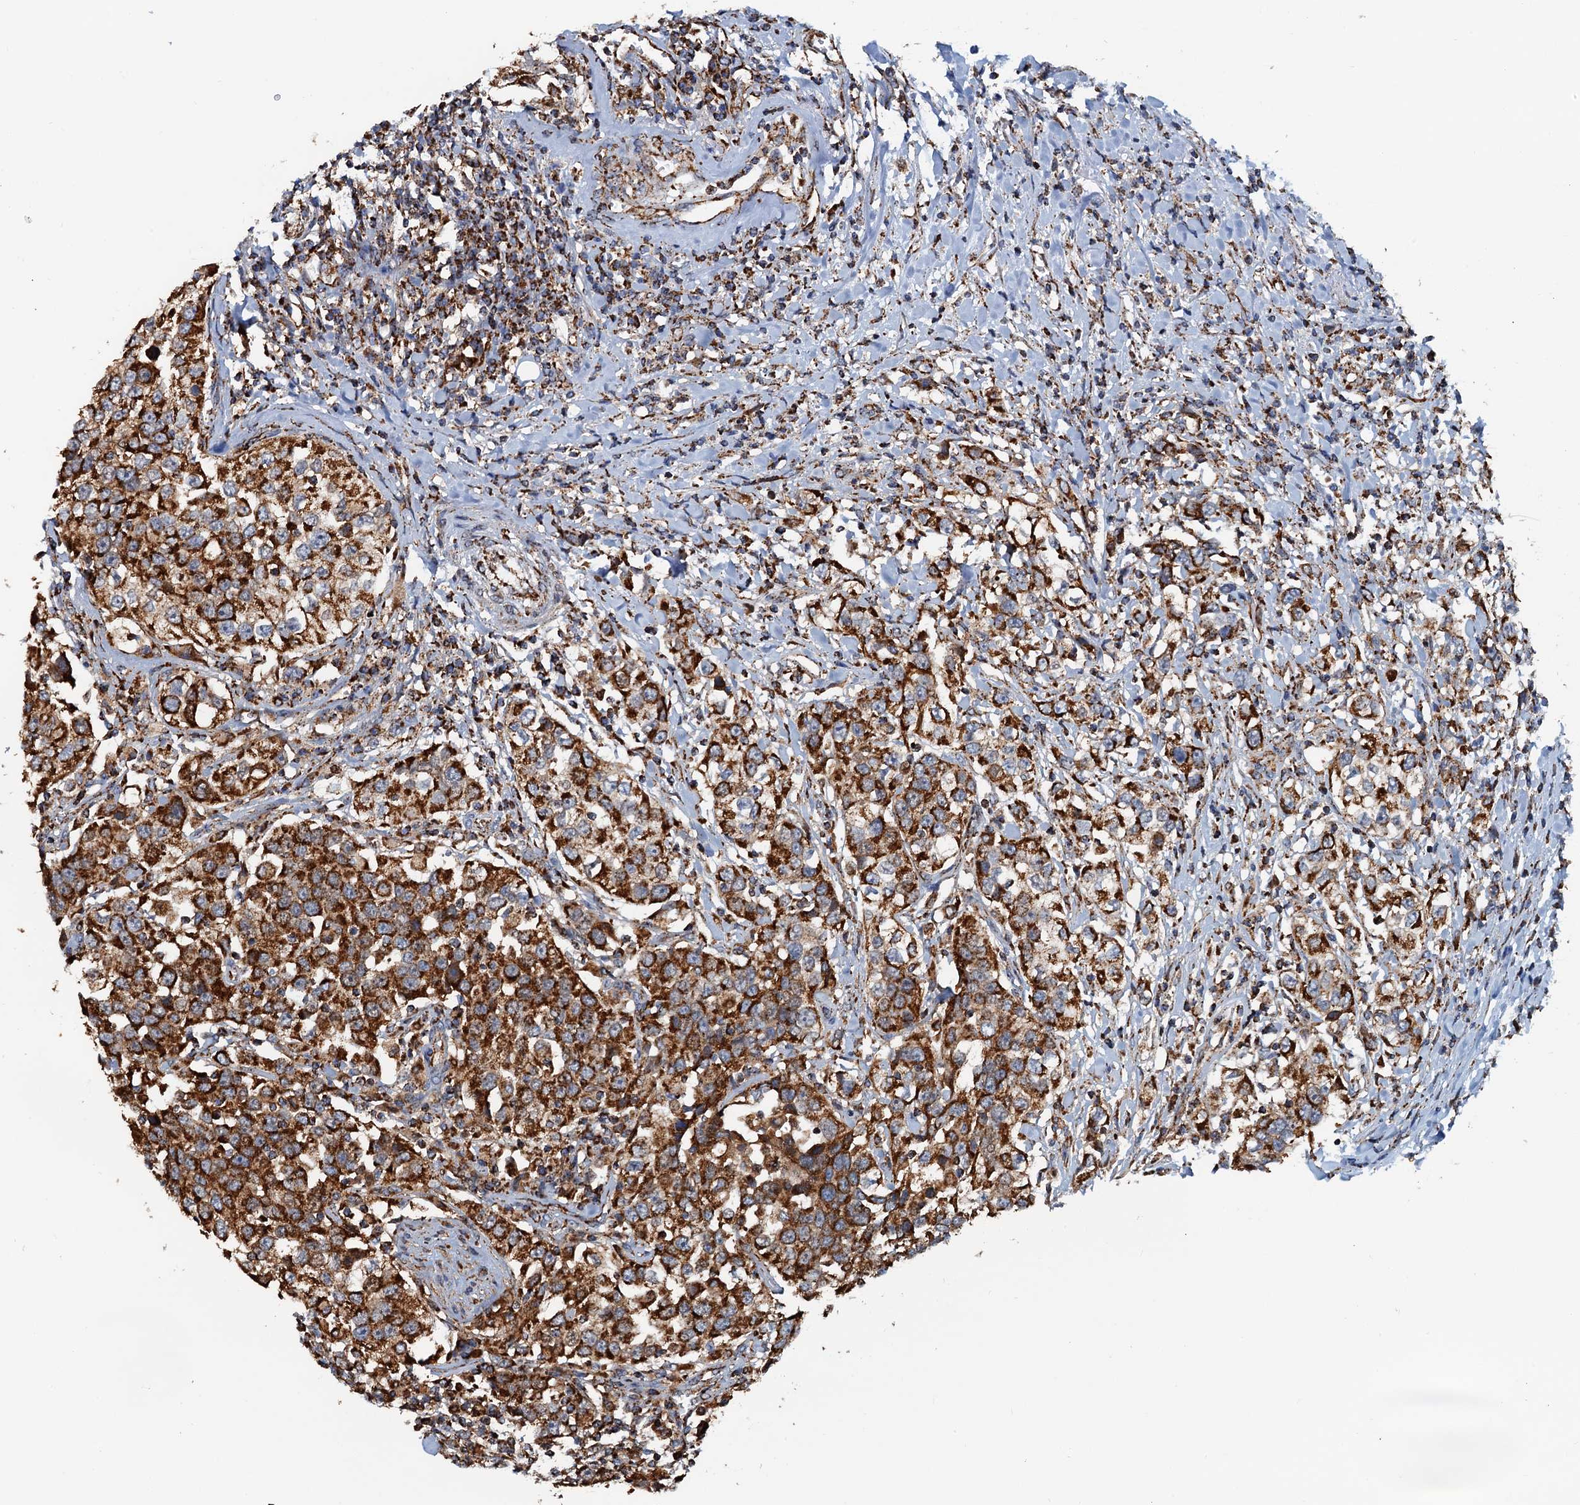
{"staining": {"intensity": "strong", "quantity": ">75%", "location": "cytoplasmic/membranous"}, "tissue": "urothelial cancer", "cell_type": "Tumor cells", "image_type": "cancer", "snomed": [{"axis": "morphology", "description": "Urothelial carcinoma, High grade"}, {"axis": "topography", "description": "Urinary bladder"}], "caption": "Immunohistochemical staining of urothelial cancer shows high levels of strong cytoplasmic/membranous expression in approximately >75% of tumor cells. The staining was performed using DAB (3,3'-diaminobenzidine), with brown indicating positive protein expression. Nuclei are stained blue with hematoxylin.", "gene": "AAGAB", "patient": {"sex": "female", "age": 80}}